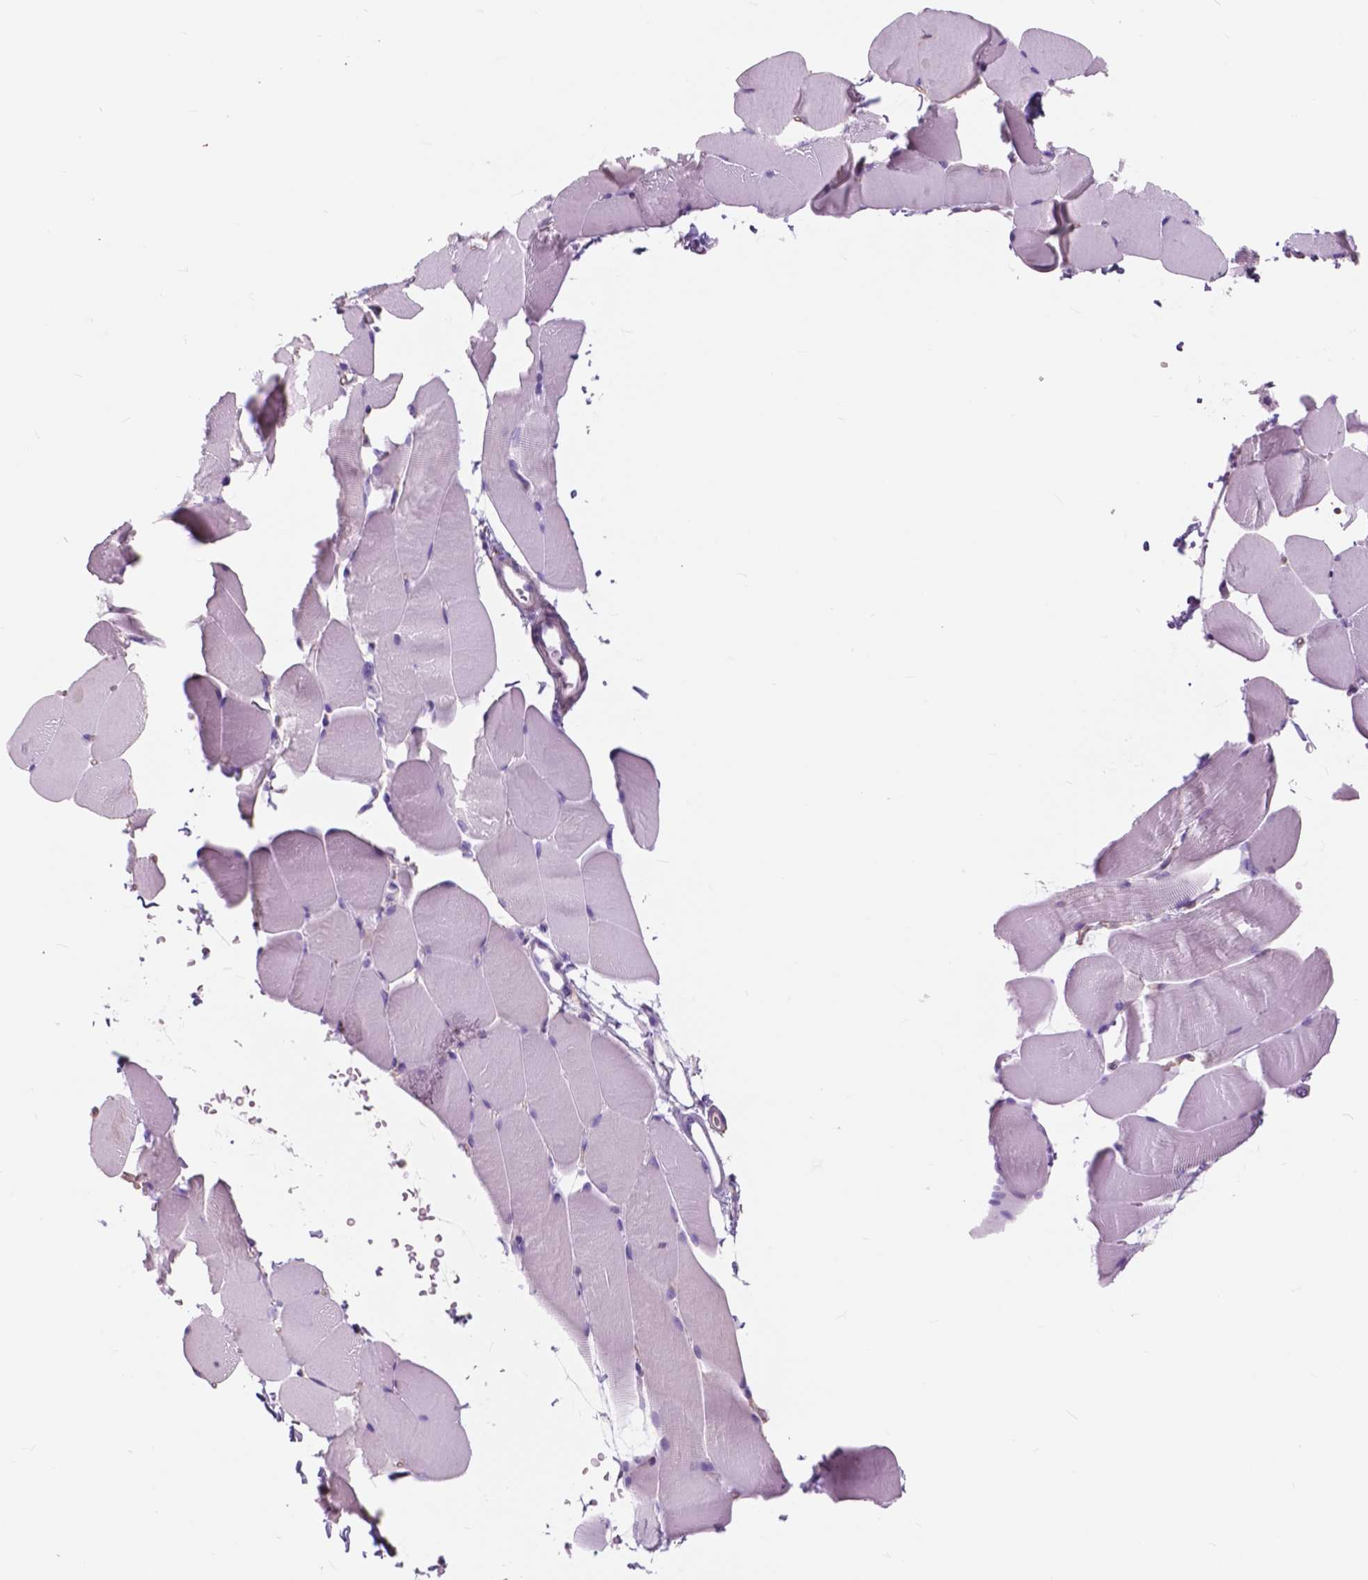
{"staining": {"intensity": "negative", "quantity": "none", "location": "none"}, "tissue": "skeletal muscle", "cell_type": "Myocytes", "image_type": "normal", "snomed": [{"axis": "morphology", "description": "Normal tissue, NOS"}, {"axis": "topography", "description": "Skeletal muscle"}], "caption": "Myocytes show no significant expression in normal skeletal muscle. (DAB immunohistochemistry (IHC), high magnification).", "gene": "FXYD2", "patient": {"sex": "female", "age": 37}}